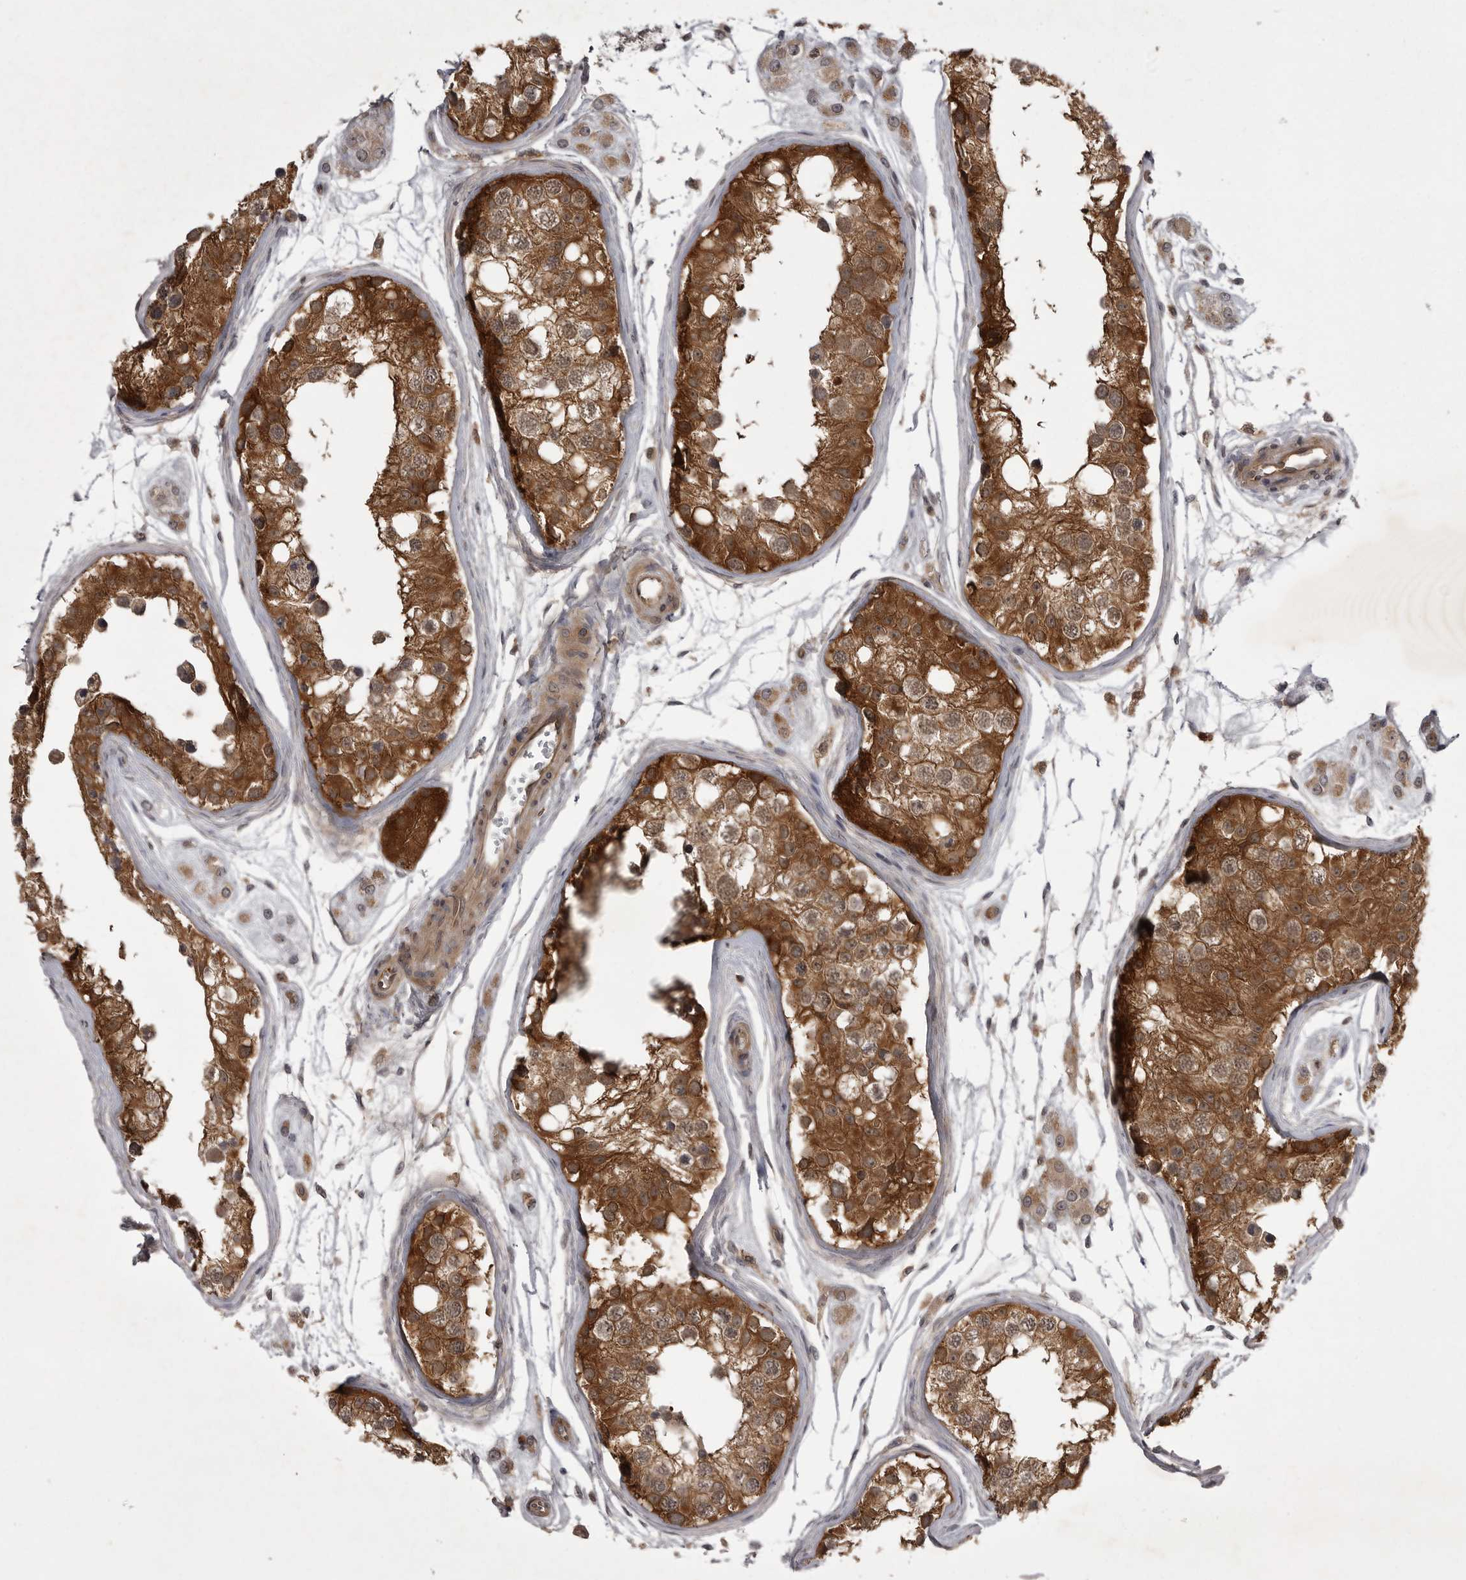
{"staining": {"intensity": "strong", "quantity": "25%-75%", "location": "cytoplasmic/membranous"}, "tissue": "testis", "cell_type": "Cells in seminiferous ducts", "image_type": "normal", "snomed": [{"axis": "morphology", "description": "Normal tissue, NOS"}, {"axis": "morphology", "description": "Adenocarcinoma, metastatic, NOS"}, {"axis": "topography", "description": "Testis"}], "caption": "DAB (3,3'-diaminobenzidine) immunohistochemical staining of benign testis exhibits strong cytoplasmic/membranous protein positivity in approximately 25%-75% of cells in seminiferous ducts.", "gene": "STK24", "patient": {"sex": "male", "age": 26}}